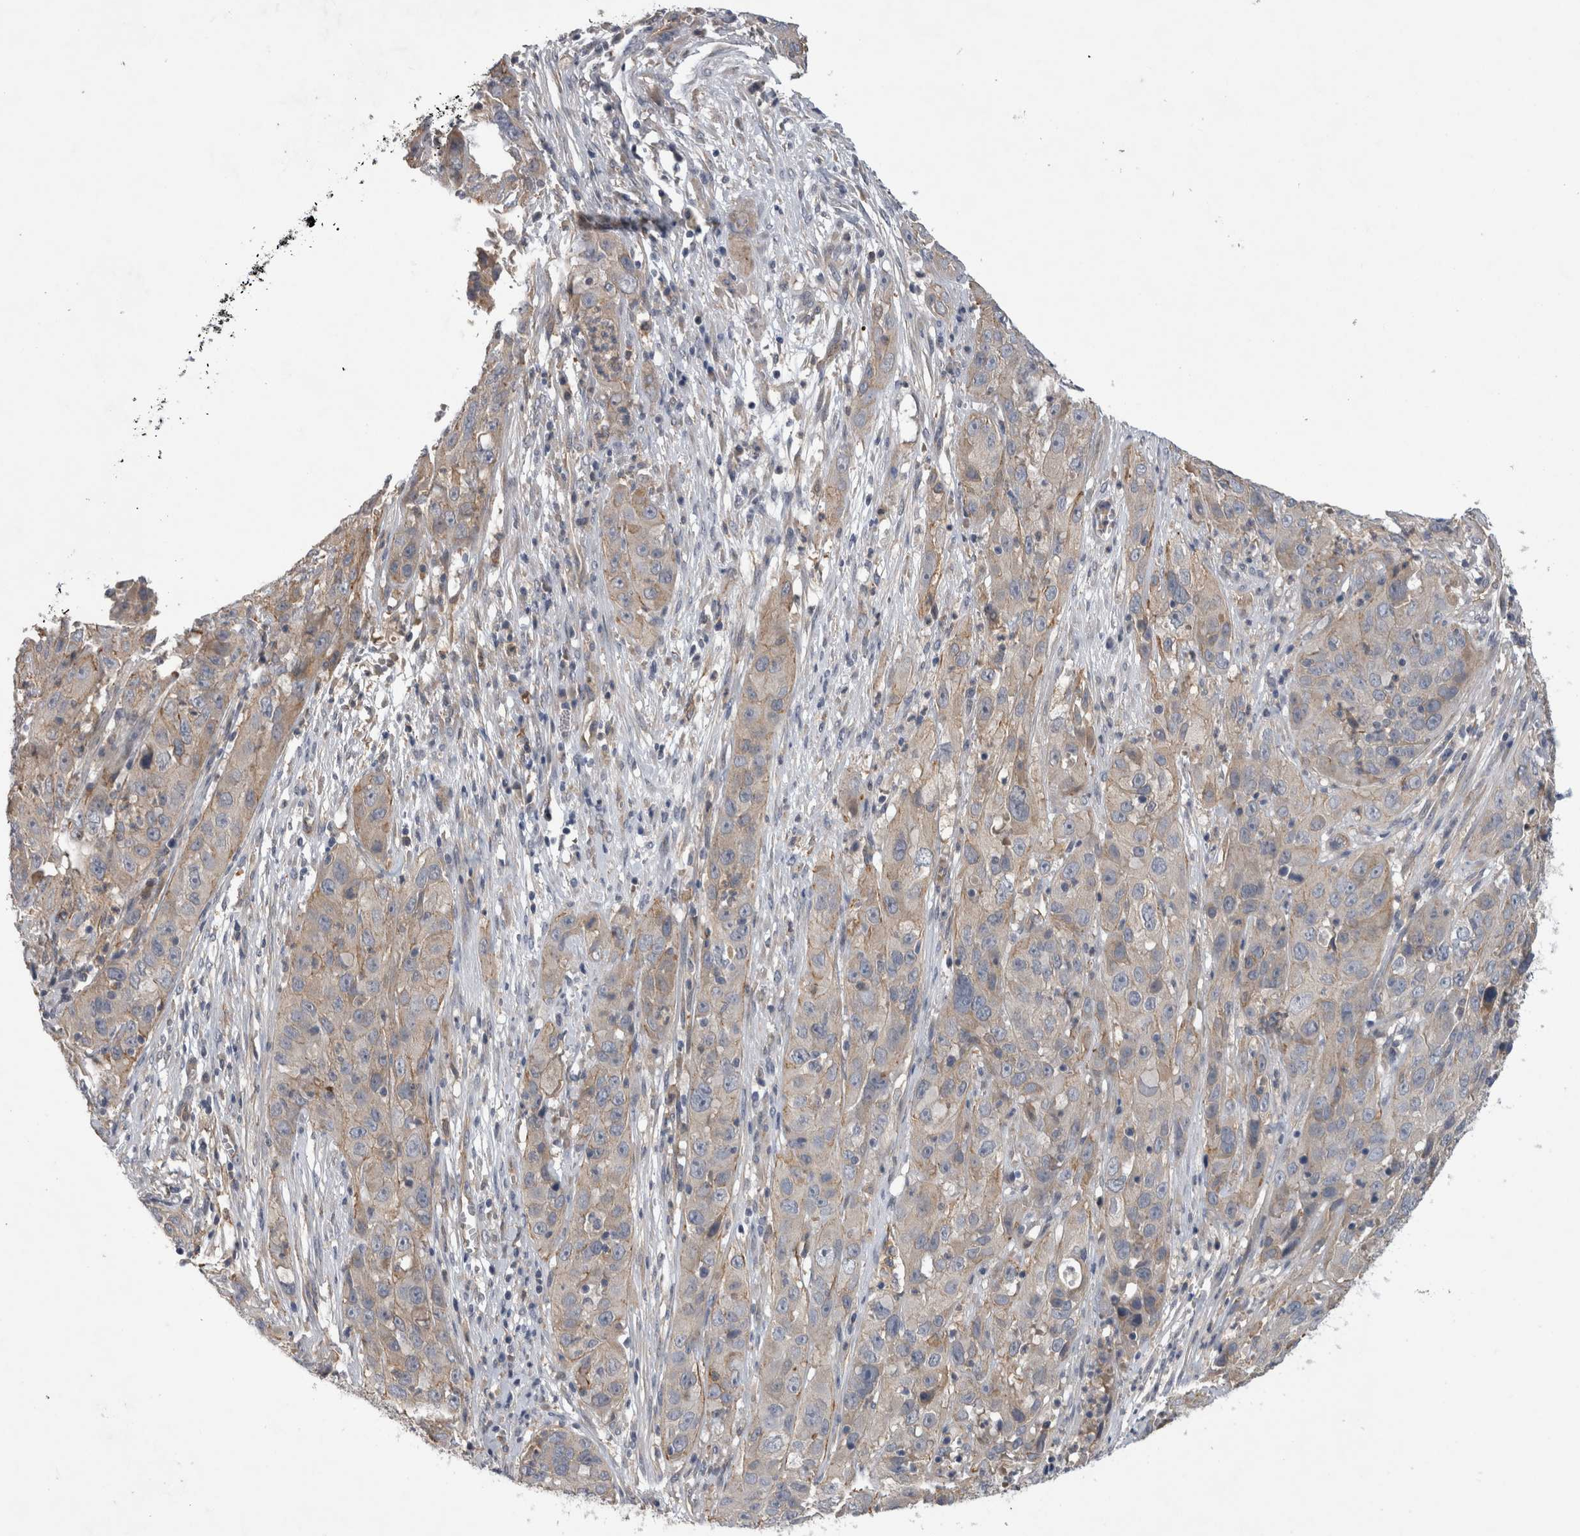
{"staining": {"intensity": "weak", "quantity": "25%-75%", "location": "cytoplasmic/membranous"}, "tissue": "cervical cancer", "cell_type": "Tumor cells", "image_type": "cancer", "snomed": [{"axis": "morphology", "description": "Squamous cell carcinoma, NOS"}, {"axis": "topography", "description": "Cervix"}], "caption": "Brown immunohistochemical staining in human cervical squamous cell carcinoma exhibits weak cytoplasmic/membranous expression in approximately 25%-75% of tumor cells.", "gene": "ANKFY1", "patient": {"sex": "female", "age": 32}}